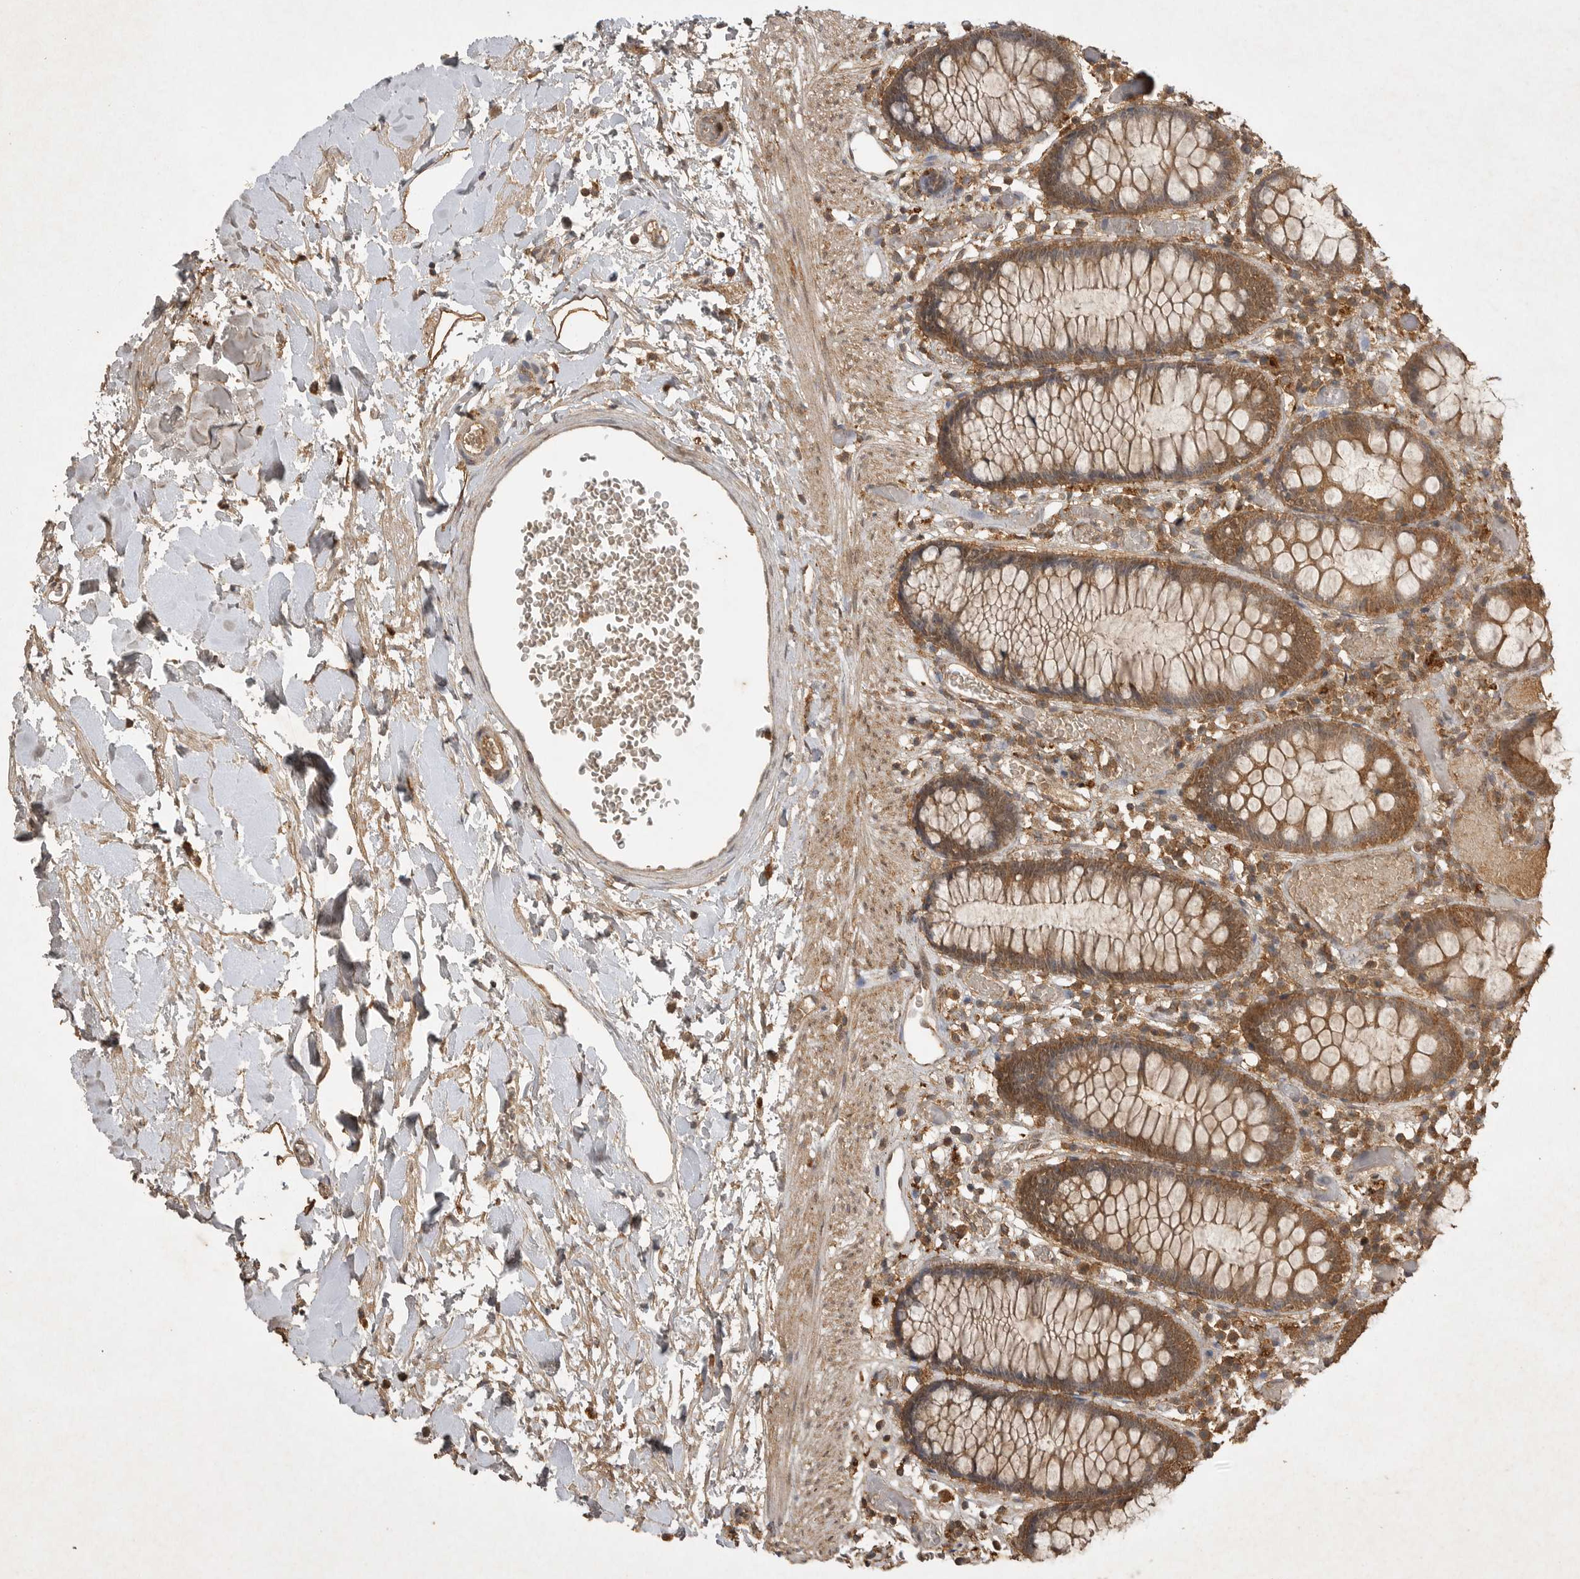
{"staining": {"intensity": "moderate", "quantity": ">75%", "location": "cytoplasmic/membranous"}, "tissue": "colon", "cell_type": "Endothelial cells", "image_type": "normal", "snomed": [{"axis": "morphology", "description": "Normal tissue, NOS"}, {"axis": "topography", "description": "Colon"}], "caption": "Immunohistochemistry (IHC) of unremarkable human colon displays medium levels of moderate cytoplasmic/membranous staining in about >75% of endothelial cells.", "gene": "ICOSLG", "patient": {"sex": "male", "age": 14}}